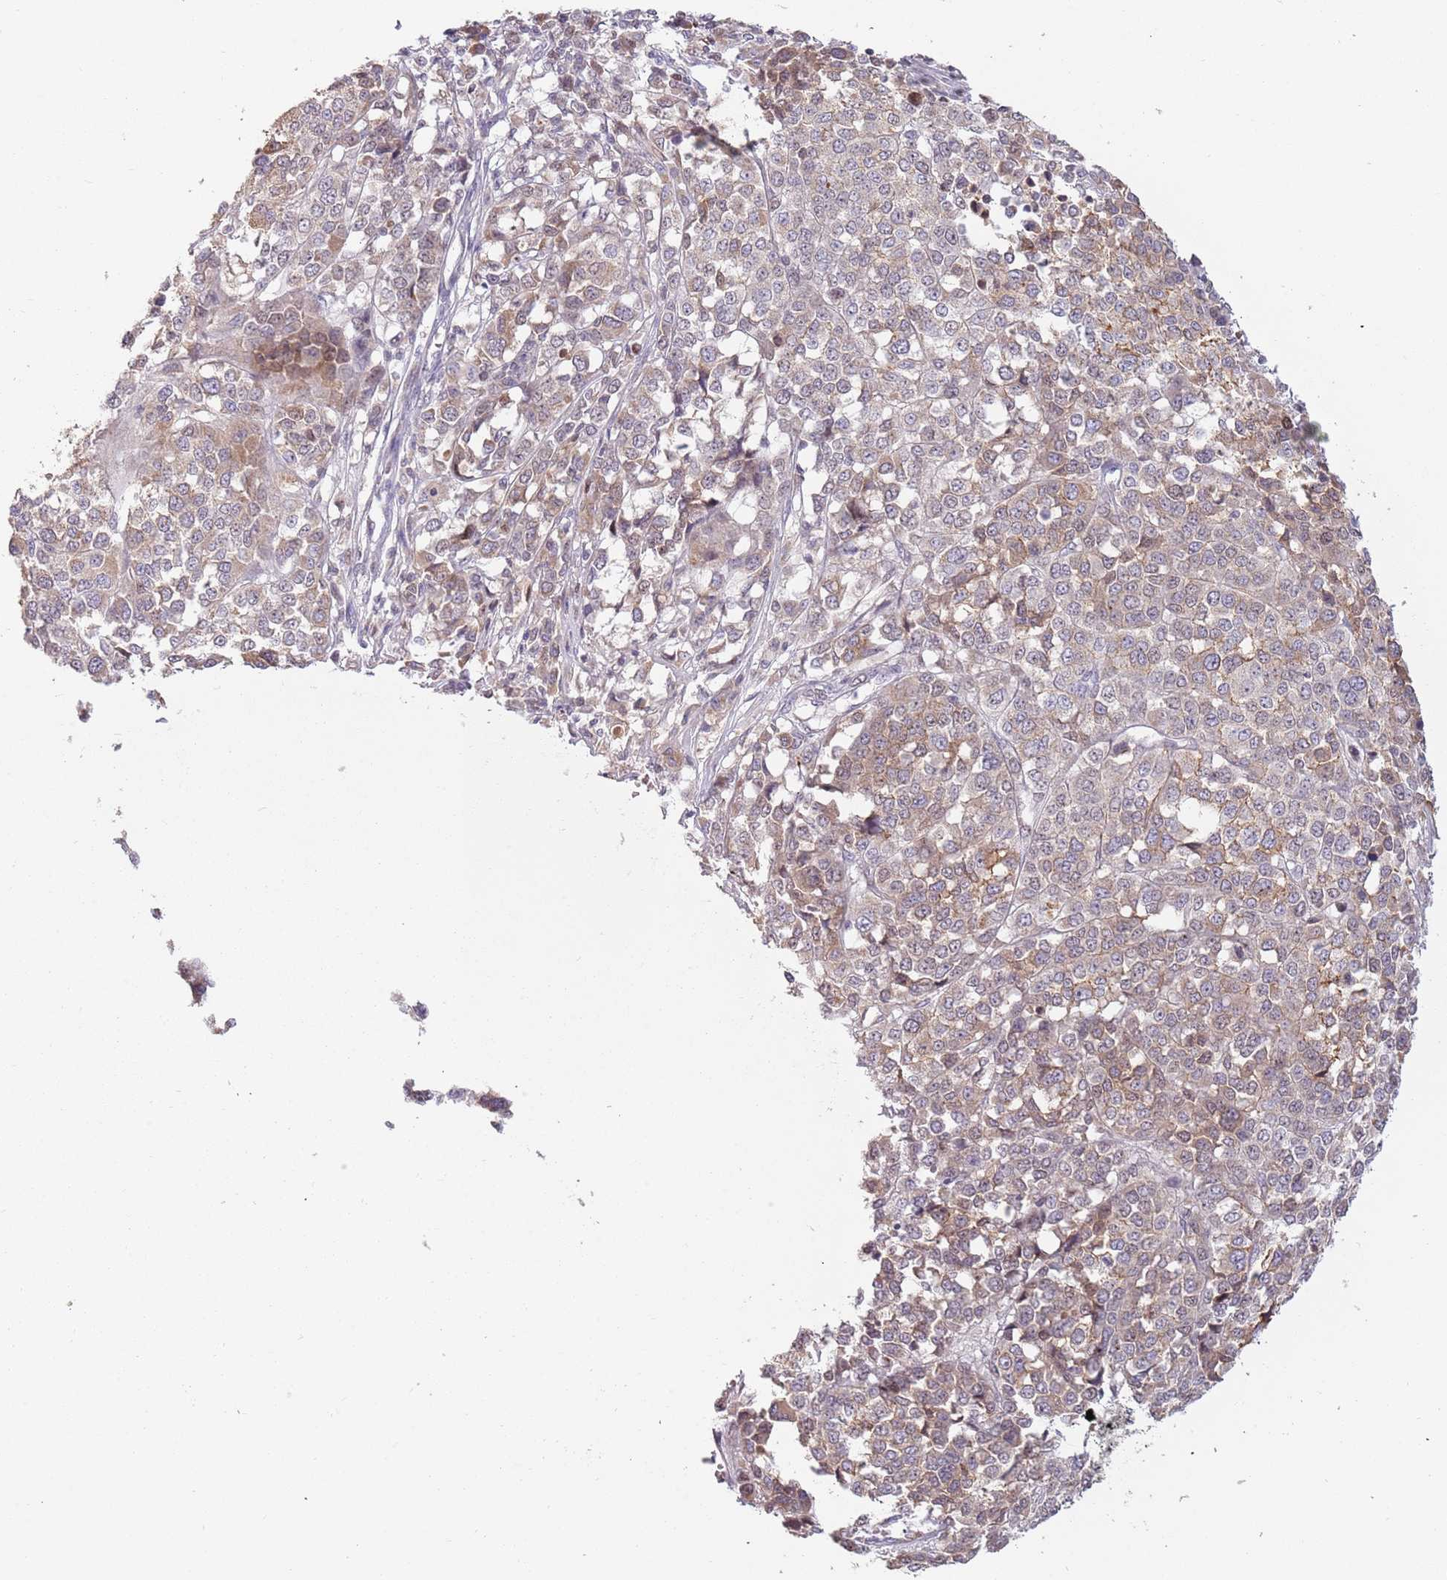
{"staining": {"intensity": "moderate", "quantity": "25%-75%", "location": "cytoplasmic/membranous"}, "tissue": "melanoma", "cell_type": "Tumor cells", "image_type": "cancer", "snomed": [{"axis": "morphology", "description": "Malignant melanoma, Metastatic site"}, {"axis": "topography", "description": "Lymph node"}], "caption": "Protein expression by immunohistochemistry reveals moderate cytoplasmic/membranous expression in approximately 25%-75% of tumor cells in malignant melanoma (metastatic site).", "gene": "SYS1", "patient": {"sex": "male", "age": 44}}